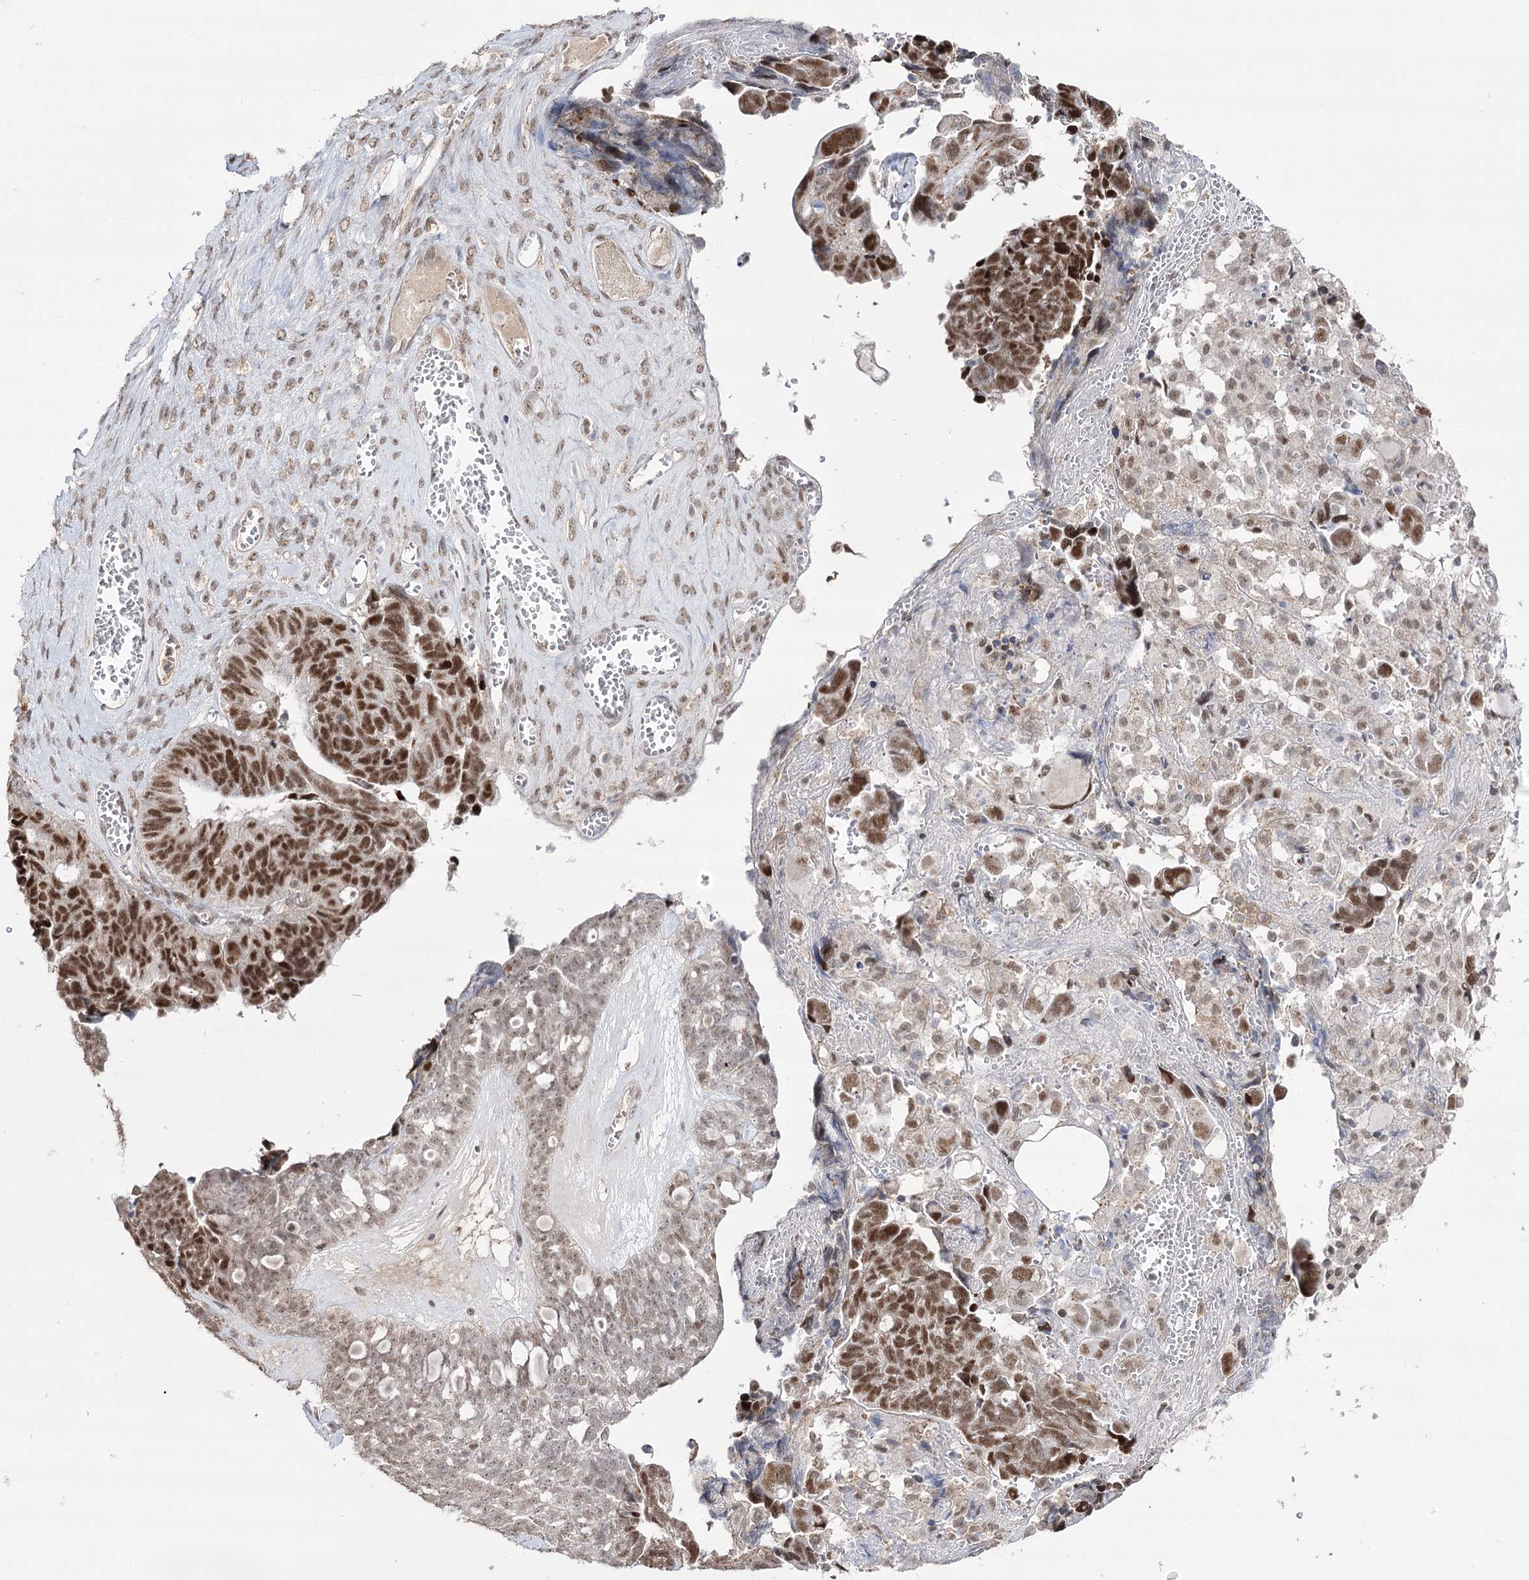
{"staining": {"intensity": "moderate", "quantity": ">75%", "location": "nuclear"}, "tissue": "ovarian cancer", "cell_type": "Tumor cells", "image_type": "cancer", "snomed": [{"axis": "morphology", "description": "Cystadenocarcinoma, serous, NOS"}, {"axis": "topography", "description": "Ovary"}], "caption": "Protein expression analysis of human ovarian cancer reveals moderate nuclear staining in approximately >75% of tumor cells.", "gene": "VGLL4", "patient": {"sex": "female", "age": 79}}